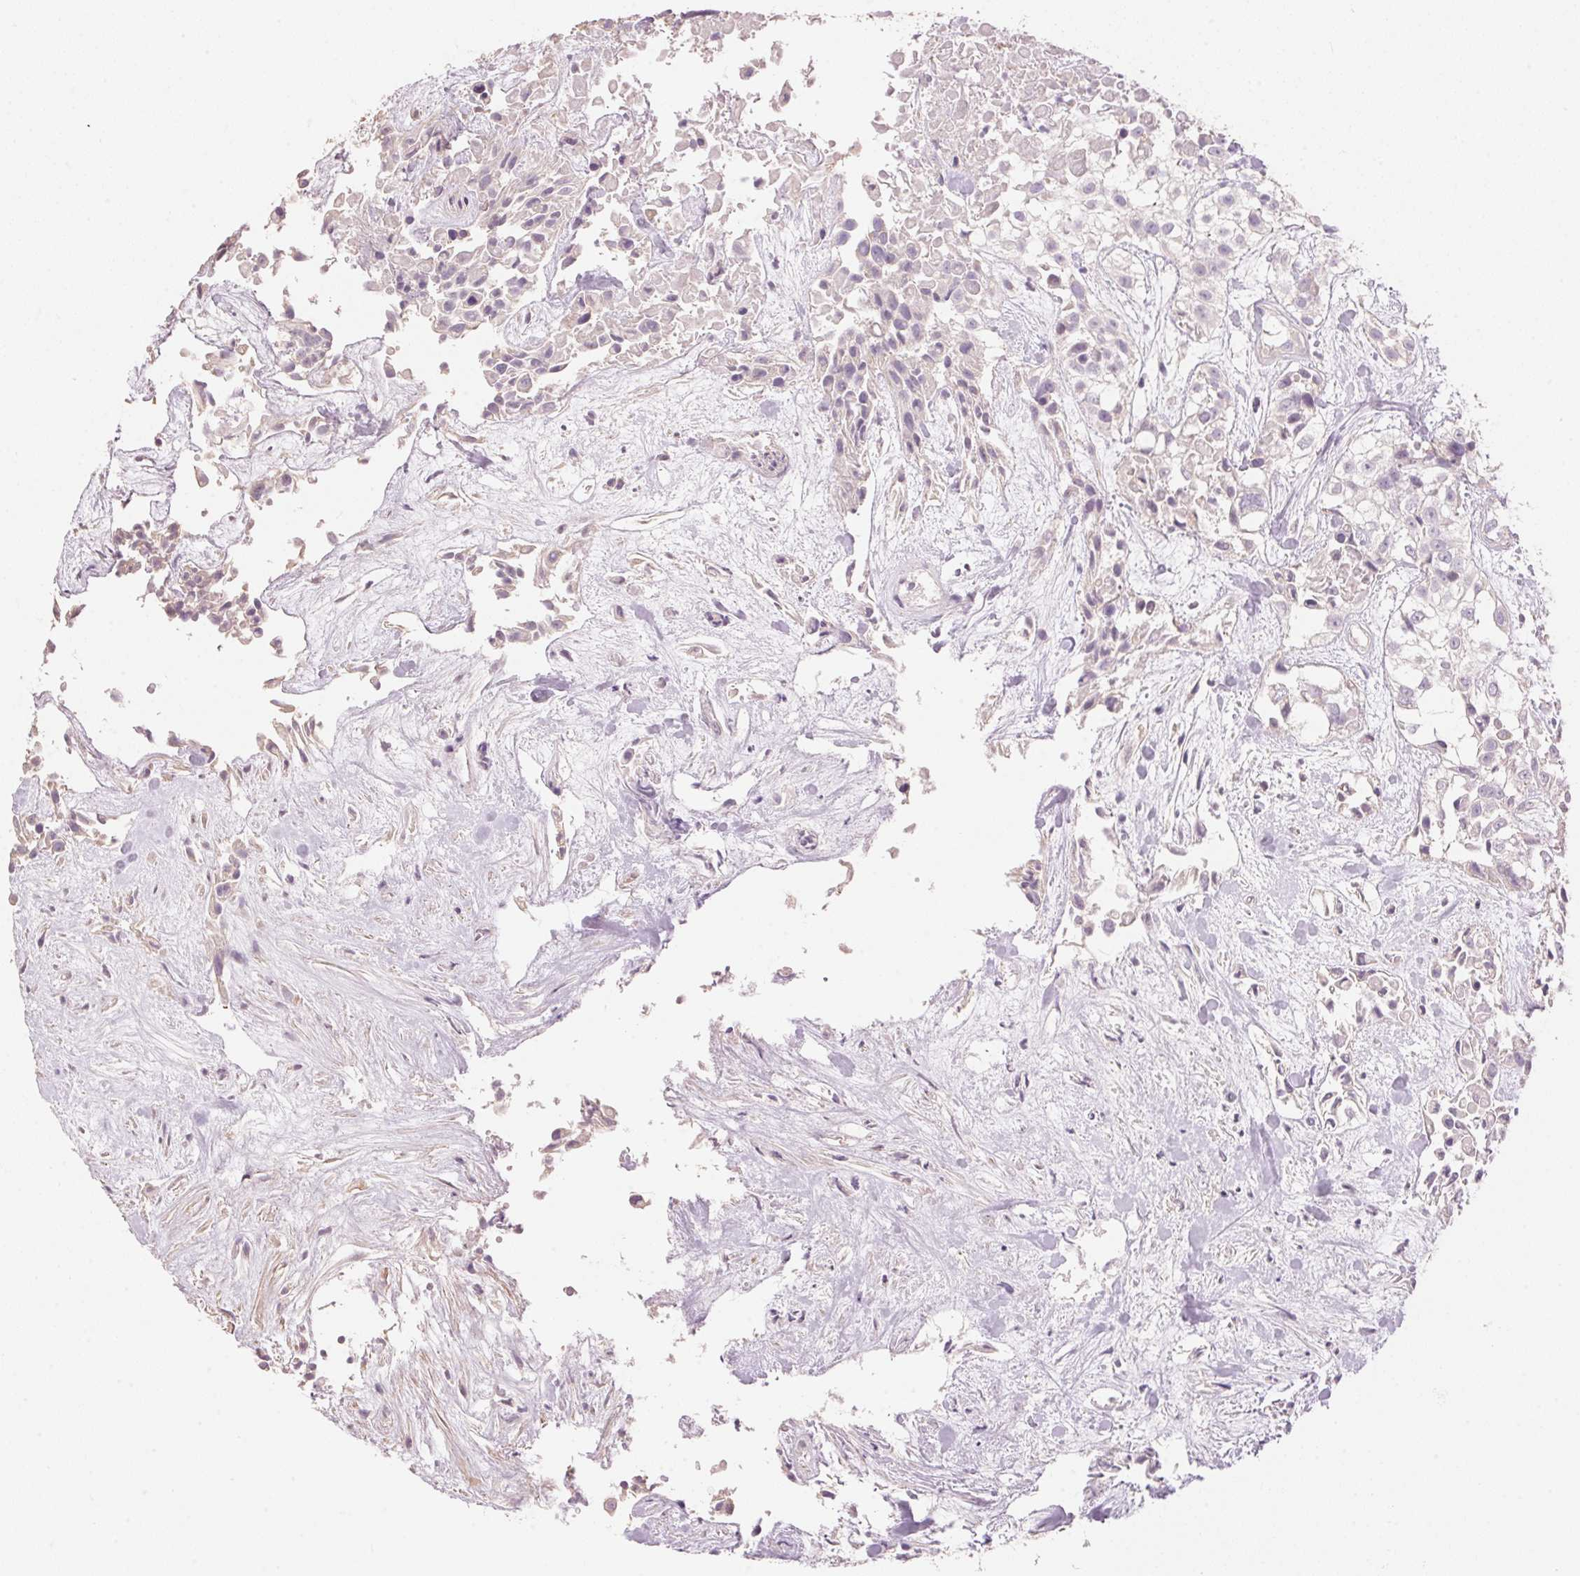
{"staining": {"intensity": "negative", "quantity": "none", "location": "none"}, "tissue": "urothelial cancer", "cell_type": "Tumor cells", "image_type": "cancer", "snomed": [{"axis": "morphology", "description": "Urothelial carcinoma, High grade"}, {"axis": "topography", "description": "Urinary bladder"}], "caption": "Immunohistochemical staining of urothelial carcinoma (high-grade) demonstrates no significant staining in tumor cells.", "gene": "LYZL6", "patient": {"sex": "male", "age": 56}}